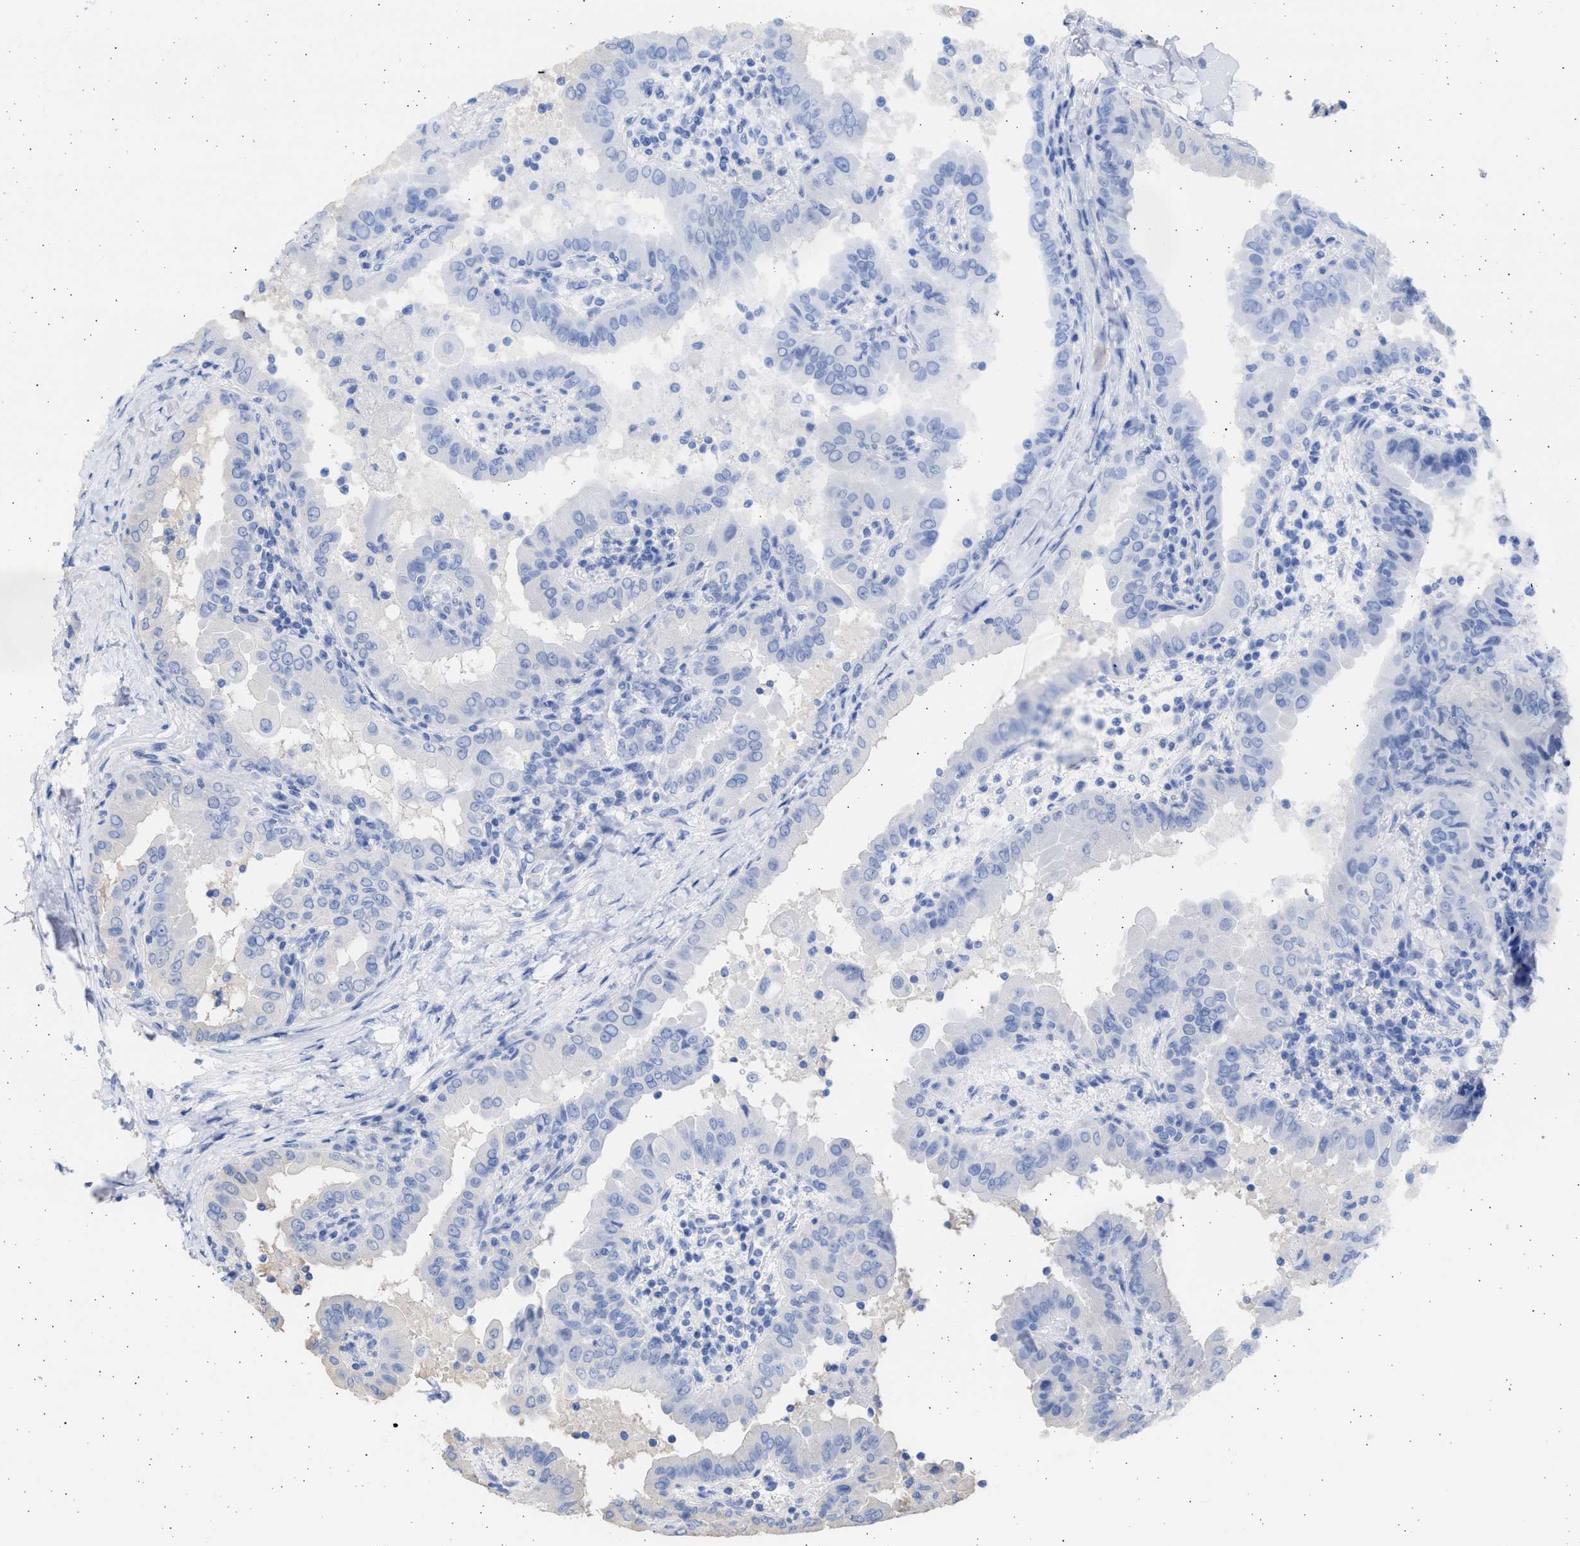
{"staining": {"intensity": "negative", "quantity": "none", "location": "none"}, "tissue": "thyroid cancer", "cell_type": "Tumor cells", "image_type": "cancer", "snomed": [{"axis": "morphology", "description": "Papillary adenocarcinoma, NOS"}, {"axis": "topography", "description": "Thyroid gland"}], "caption": "The micrograph exhibits no significant expression in tumor cells of thyroid papillary adenocarcinoma.", "gene": "ALDOC", "patient": {"sex": "male", "age": 33}}